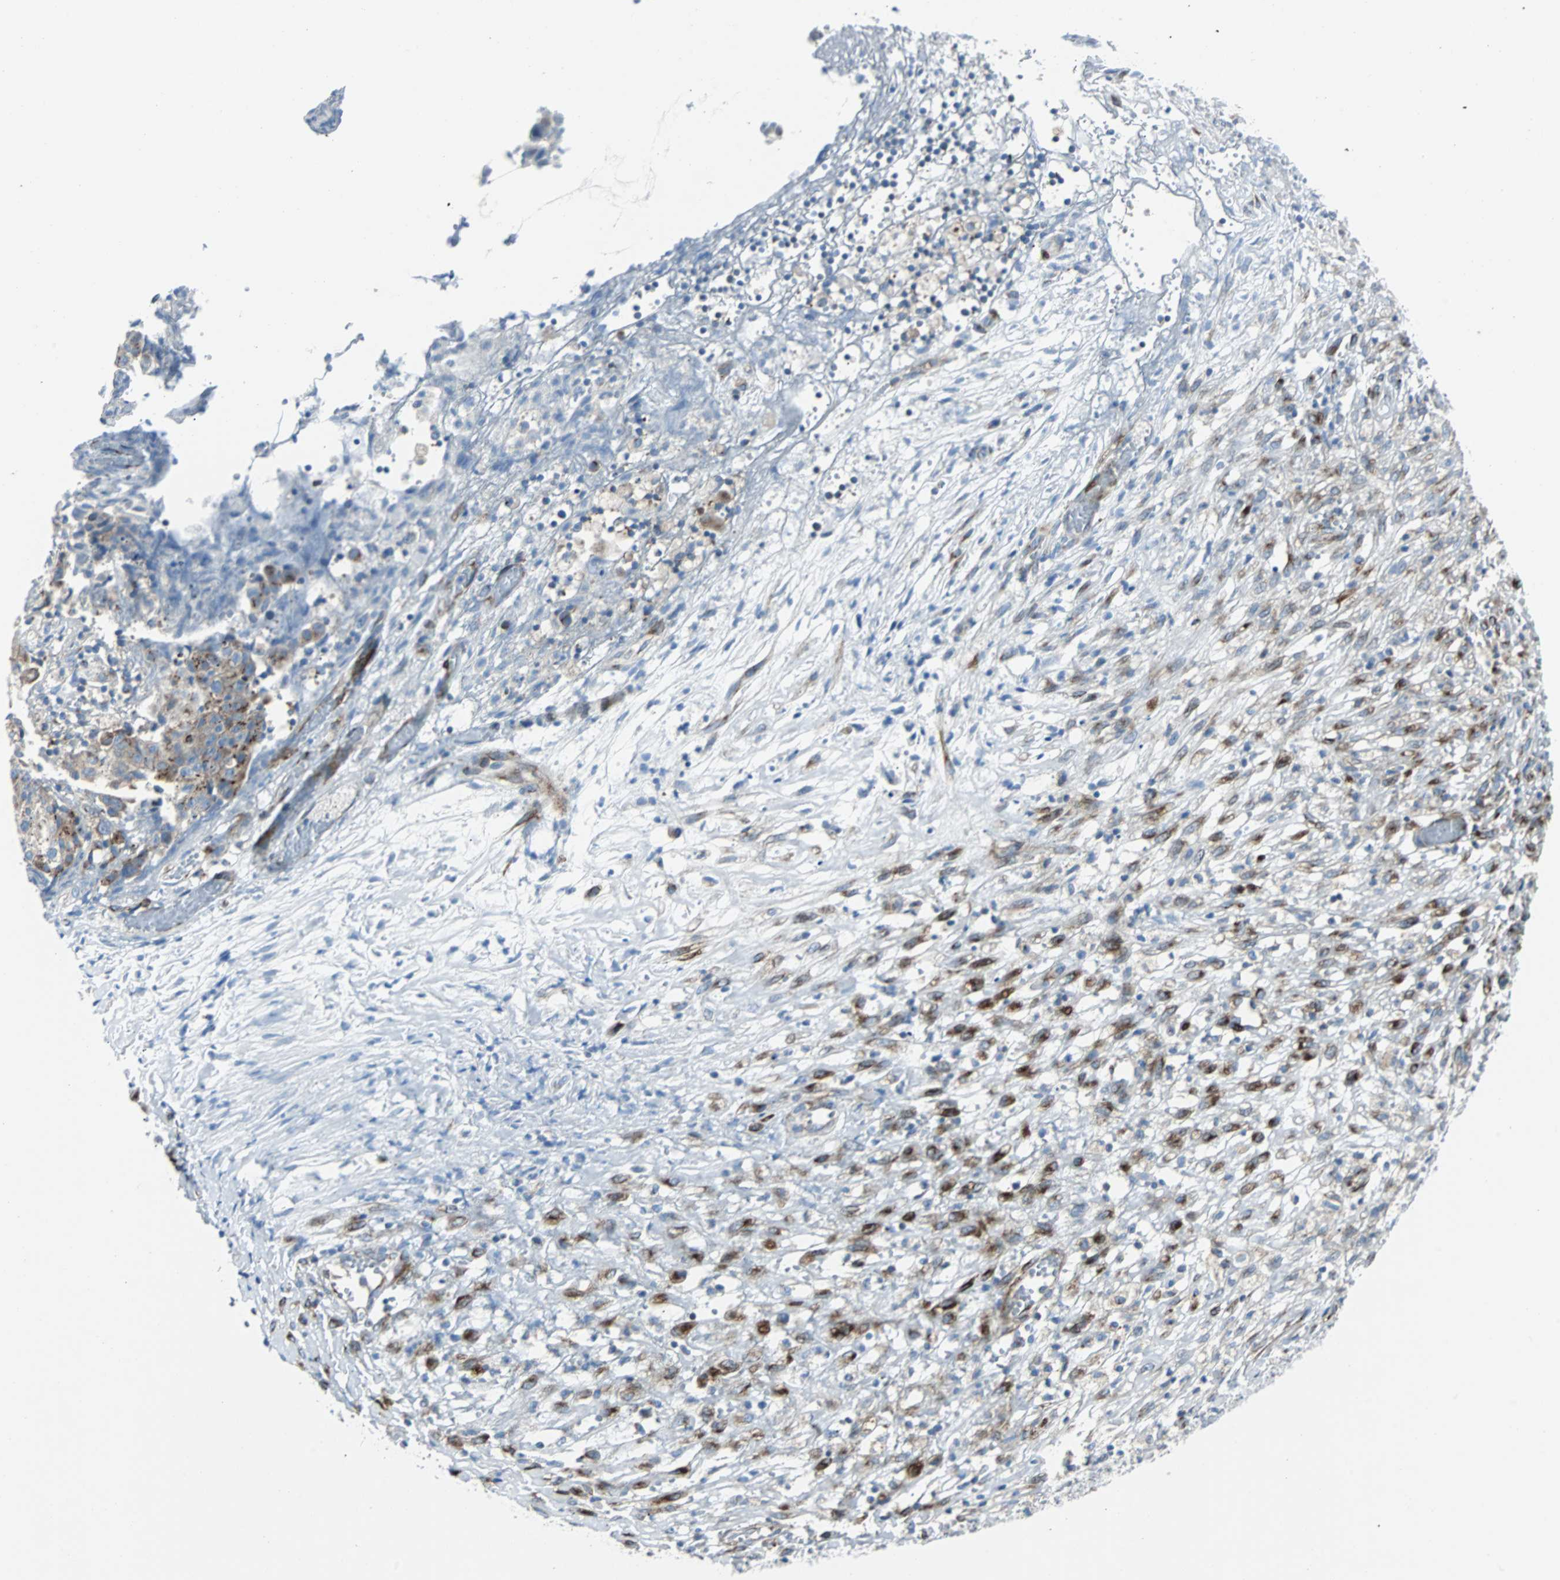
{"staining": {"intensity": "moderate", "quantity": ">75%", "location": "cytoplasmic/membranous"}, "tissue": "ovarian cancer", "cell_type": "Tumor cells", "image_type": "cancer", "snomed": [{"axis": "morphology", "description": "Carcinoma, endometroid"}, {"axis": "topography", "description": "Ovary"}], "caption": "Ovarian endometroid carcinoma stained with a protein marker demonstrates moderate staining in tumor cells.", "gene": "BBC3", "patient": {"sex": "female", "age": 42}}